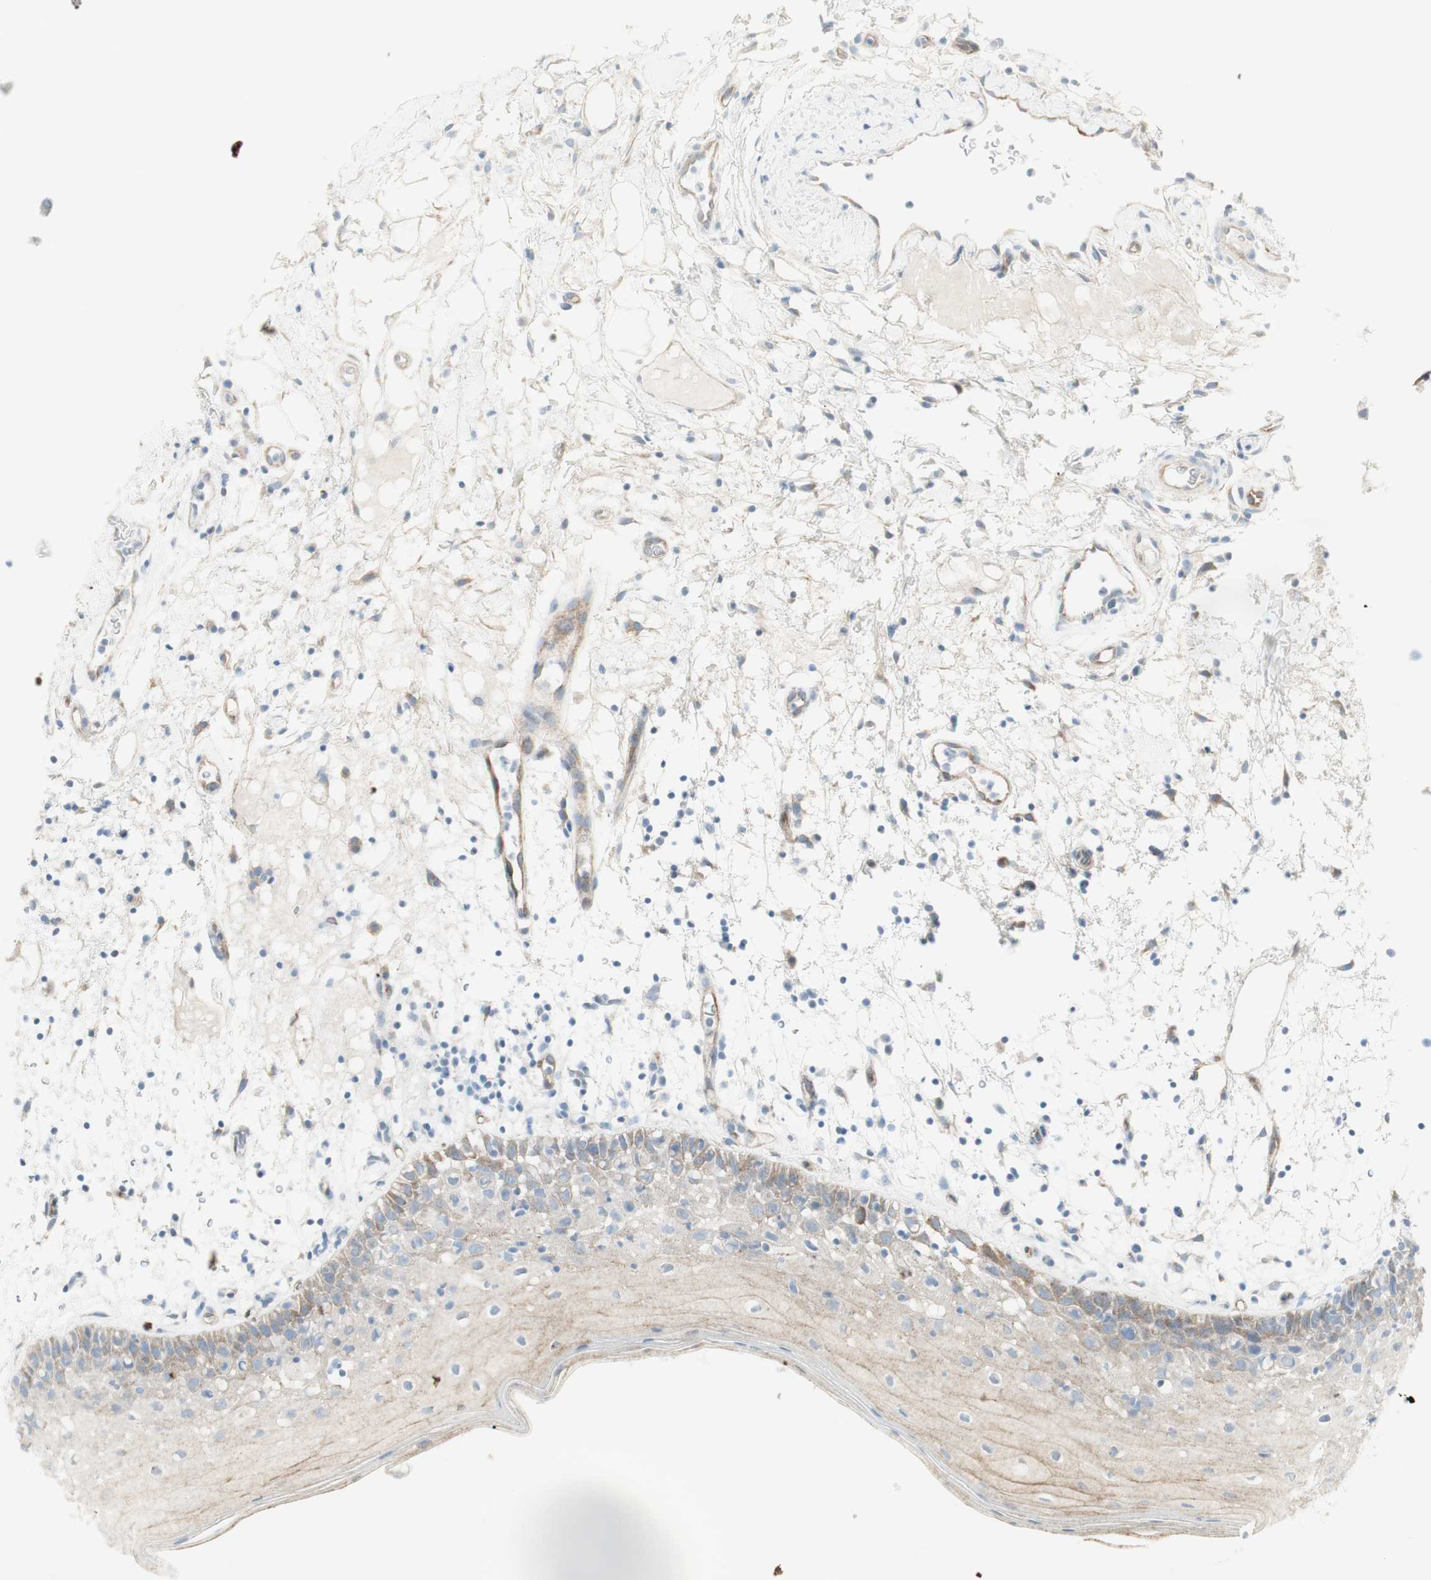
{"staining": {"intensity": "moderate", "quantity": "25%-75%", "location": "cytoplasmic/membranous"}, "tissue": "oral mucosa", "cell_type": "Squamous epithelial cells", "image_type": "normal", "snomed": [{"axis": "morphology", "description": "Normal tissue, NOS"}, {"axis": "morphology", "description": "Squamous cell carcinoma, NOS"}, {"axis": "topography", "description": "Skeletal muscle"}, {"axis": "topography", "description": "Oral tissue"}], "caption": "An immunohistochemistry image of unremarkable tissue is shown. Protein staining in brown shows moderate cytoplasmic/membranous positivity in oral mucosa within squamous epithelial cells.", "gene": "MYO6", "patient": {"sex": "male", "age": 71}}